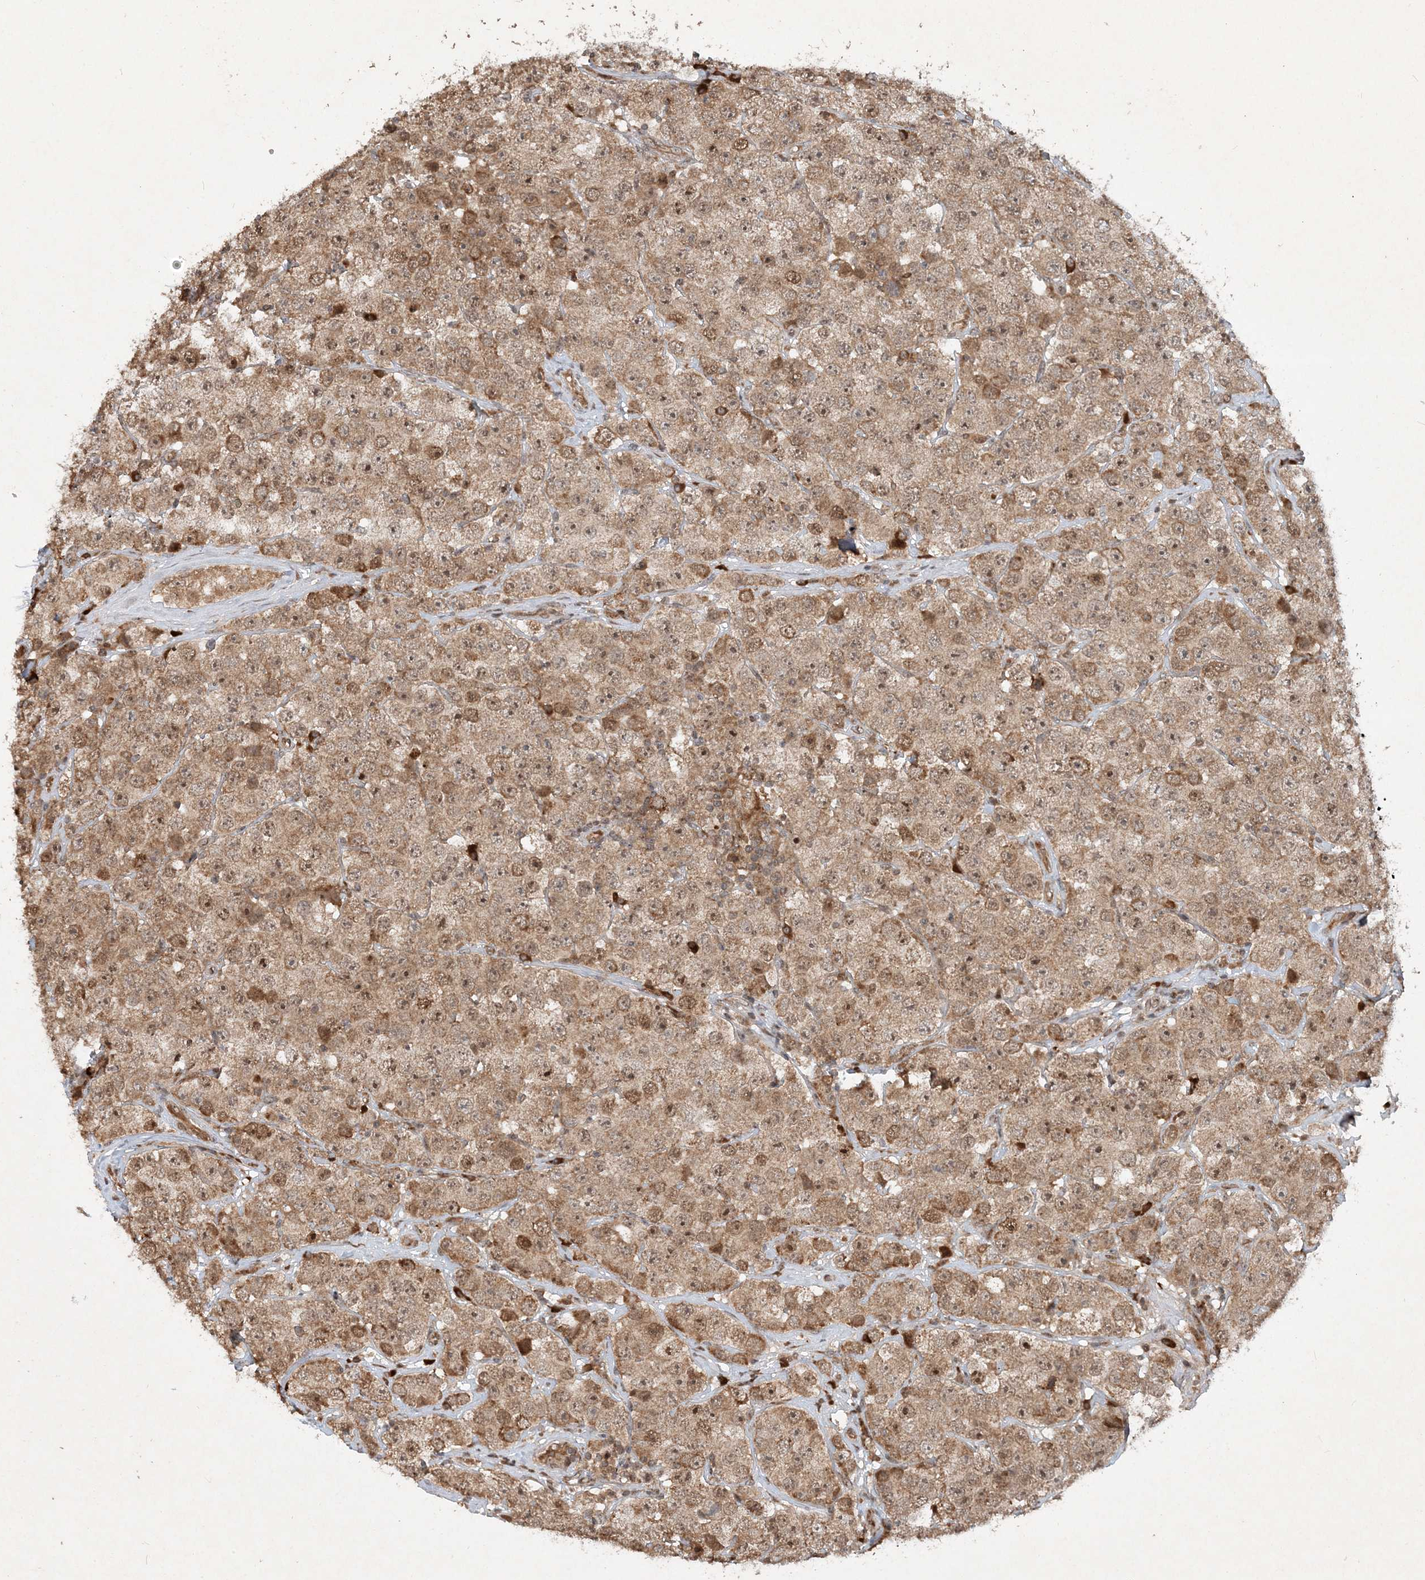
{"staining": {"intensity": "moderate", "quantity": ">75%", "location": "cytoplasmic/membranous,nuclear"}, "tissue": "testis cancer", "cell_type": "Tumor cells", "image_type": "cancer", "snomed": [{"axis": "morphology", "description": "Seminoma, NOS"}, {"axis": "topography", "description": "Testis"}], "caption": "Immunohistochemistry (IHC) of human testis cancer shows medium levels of moderate cytoplasmic/membranous and nuclear staining in about >75% of tumor cells.", "gene": "UBR3", "patient": {"sex": "male", "age": 28}}